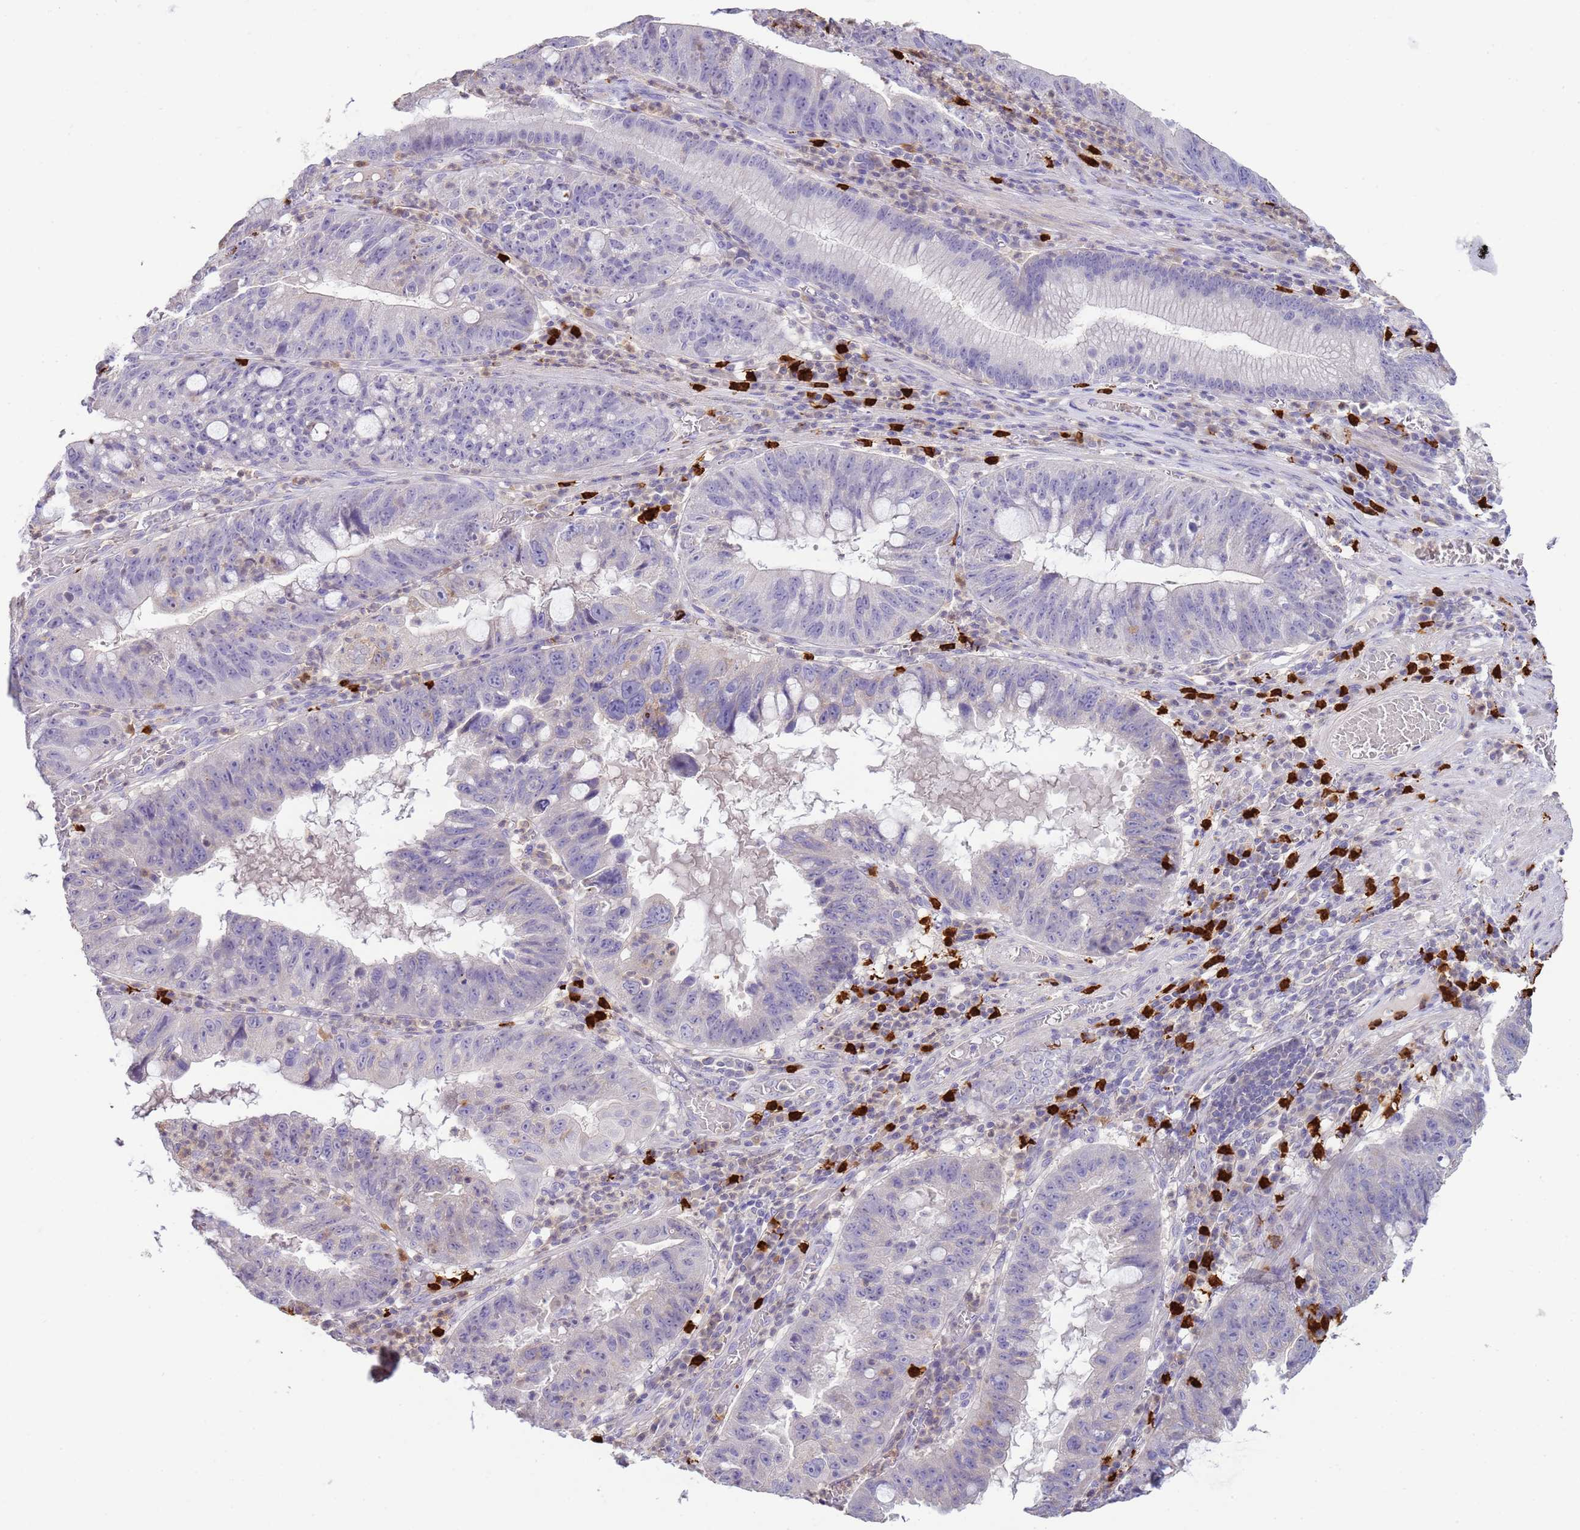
{"staining": {"intensity": "negative", "quantity": "none", "location": "none"}, "tissue": "stomach cancer", "cell_type": "Tumor cells", "image_type": "cancer", "snomed": [{"axis": "morphology", "description": "Adenocarcinoma, NOS"}, {"axis": "topography", "description": "Stomach"}], "caption": "Immunohistochemical staining of stomach adenocarcinoma shows no significant positivity in tumor cells. (DAB immunohistochemistry (IHC) with hematoxylin counter stain).", "gene": "IL2RG", "patient": {"sex": "male", "age": 59}}